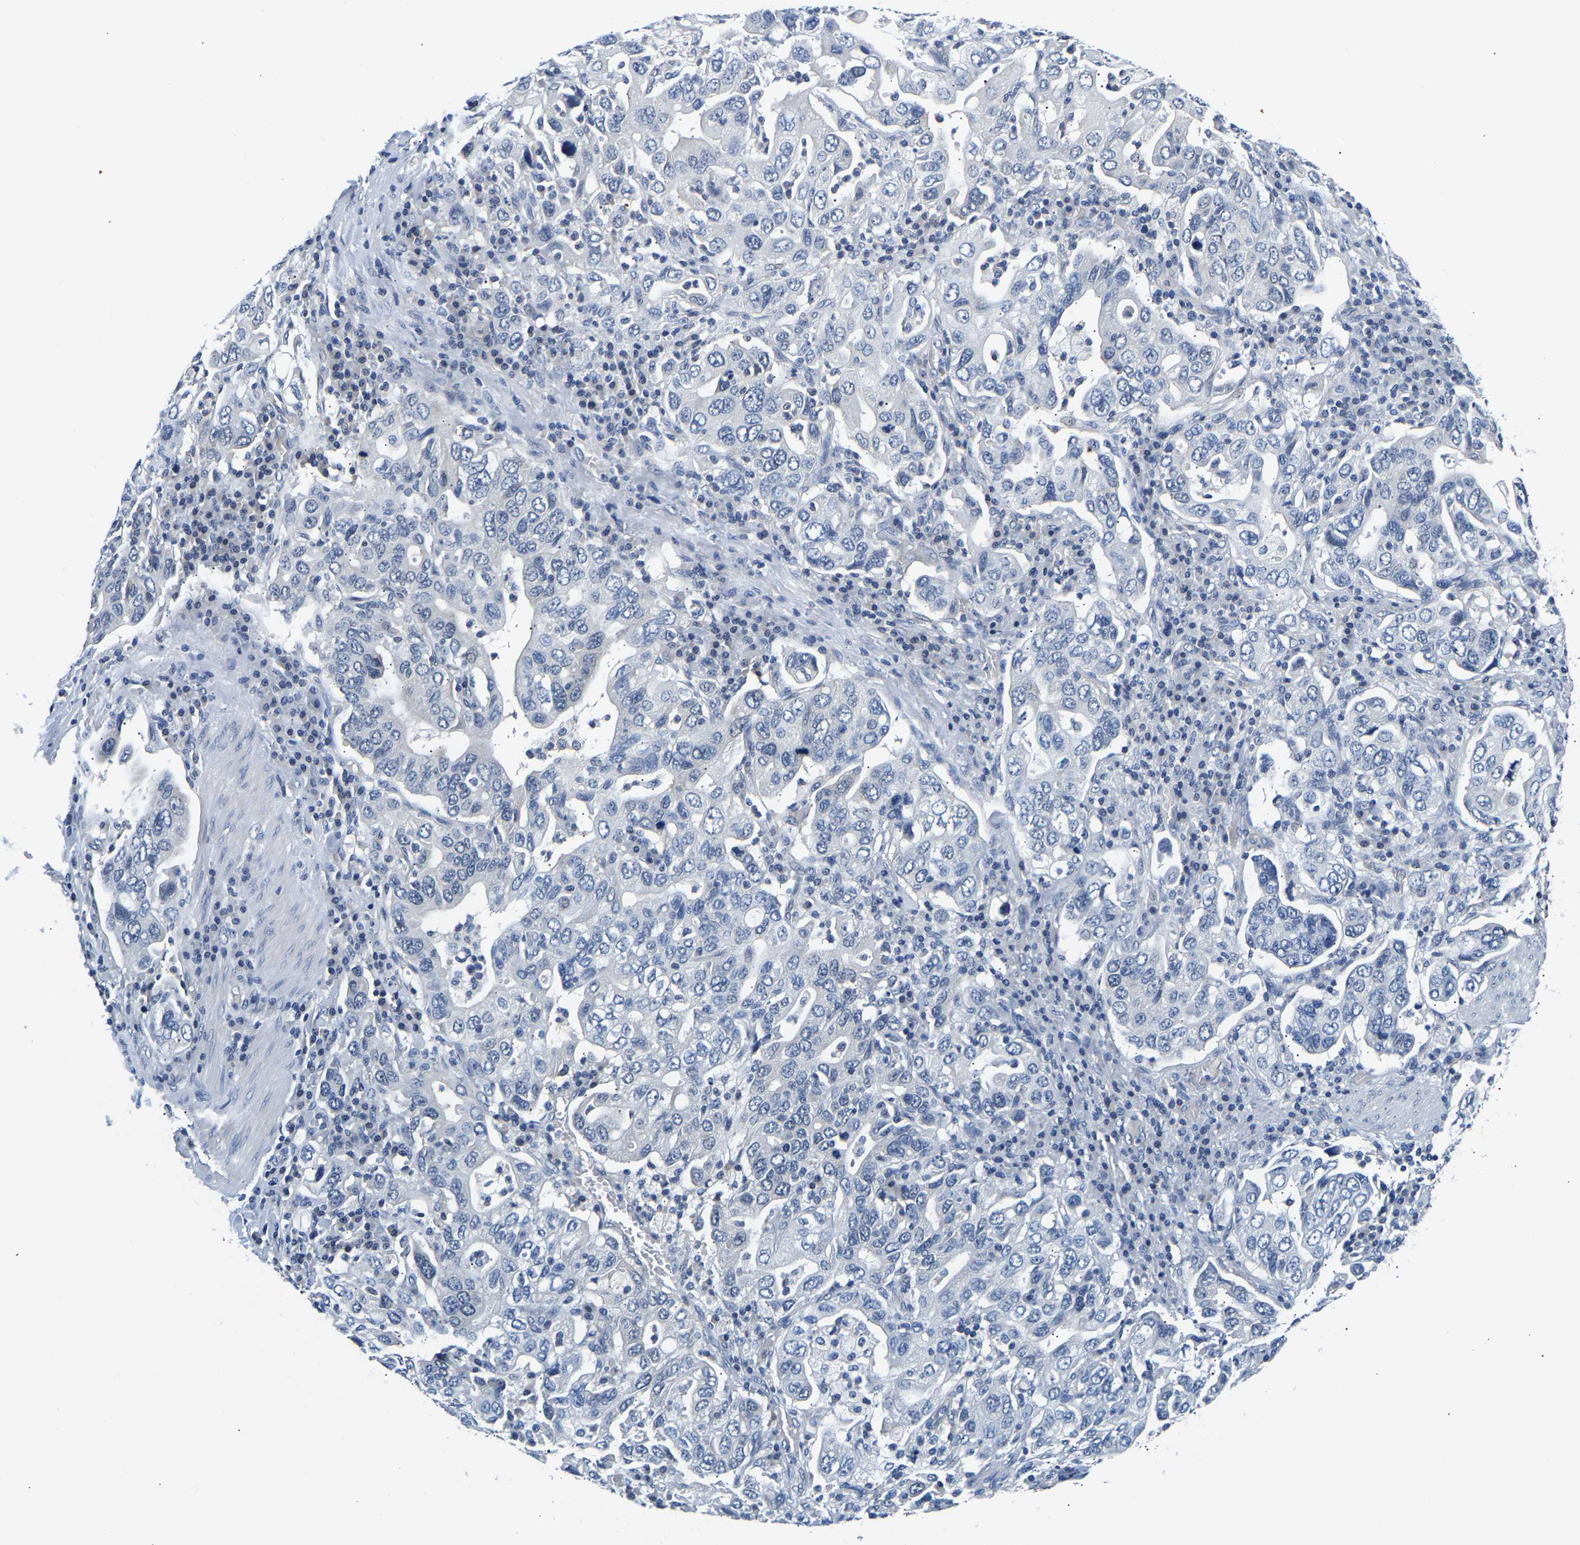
{"staining": {"intensity": "negative", "quantity": "none", "location": "none"}, "tissue": "stomach cancer", "cell_type": "Tumor cells", "image_type": "cancer", "snomed": [{"axis": "morphology", "description": "Adenocarcinoma, NOS"}, {"axis": "topography", "description": "Stomach, upper"}], "caption": "DAB immunohistochemical staining of human stomach cancer (adenocarcinoma) displays no significant expression in tumor cells.", "gene": "UCHL3", "patient": {"sex": "male", "age": 62}}